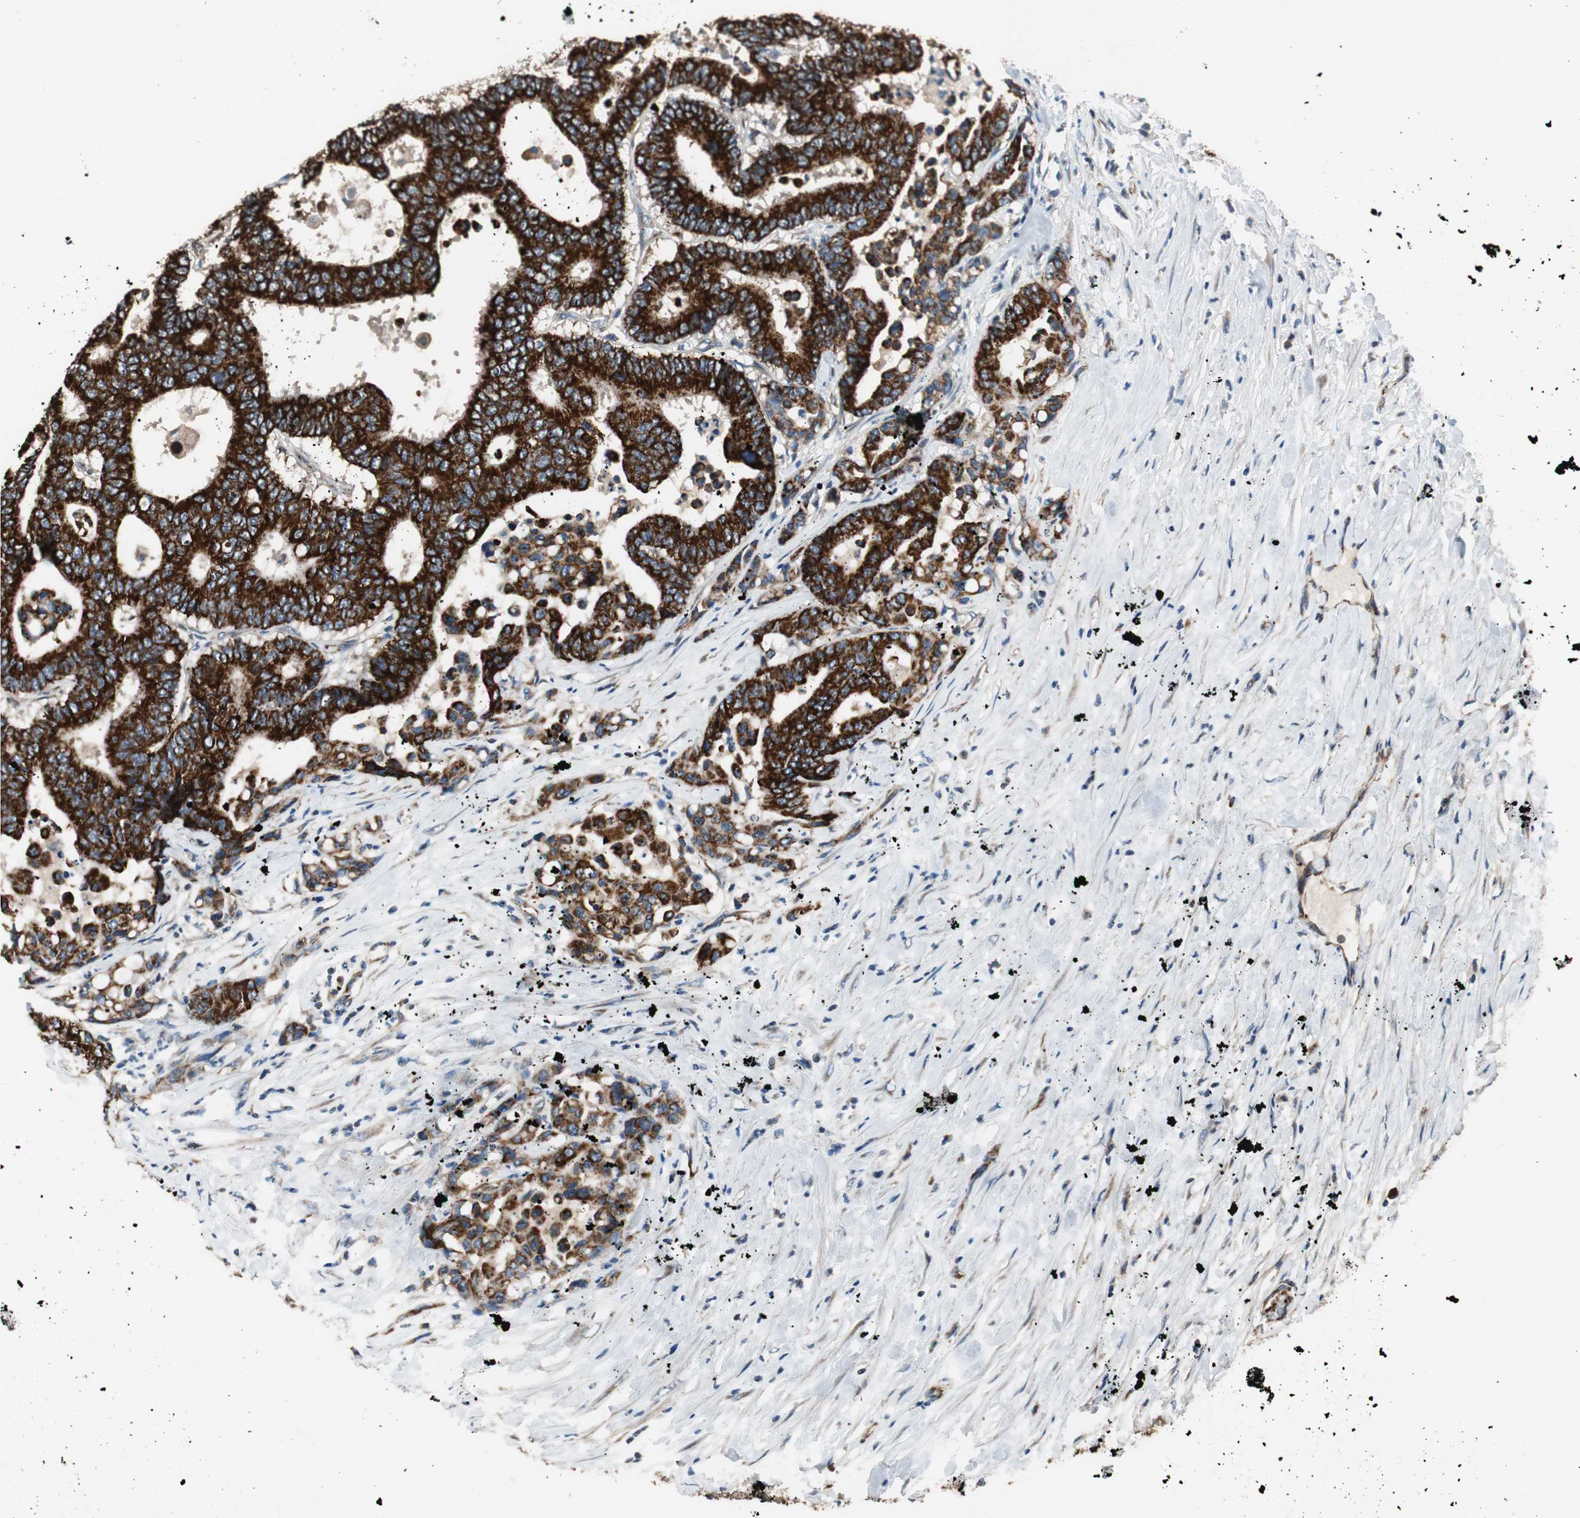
{"staining": {"intensity": "strong", "quantity": ">75%", "location": "cytoplasmic/membranous"}, "tissue": "colorectal cancer", "cell_type": "Tumor cells", "image_type": "cancer", "snomed": [{"axis": "morphology", "description": "Normal tissue, NOS"}, {"axis": "morphology", "description": "Adenocarcinoma, NOS"}, {"axis": "topography", "description": "Colon"}], "caption": "Colorectal cancer (adenocarcinoma) stained with a protein marker reveals strong staining in tumor cells.", "gene": "AKAP1", "patient": {"sex": "male", "age": 82}}